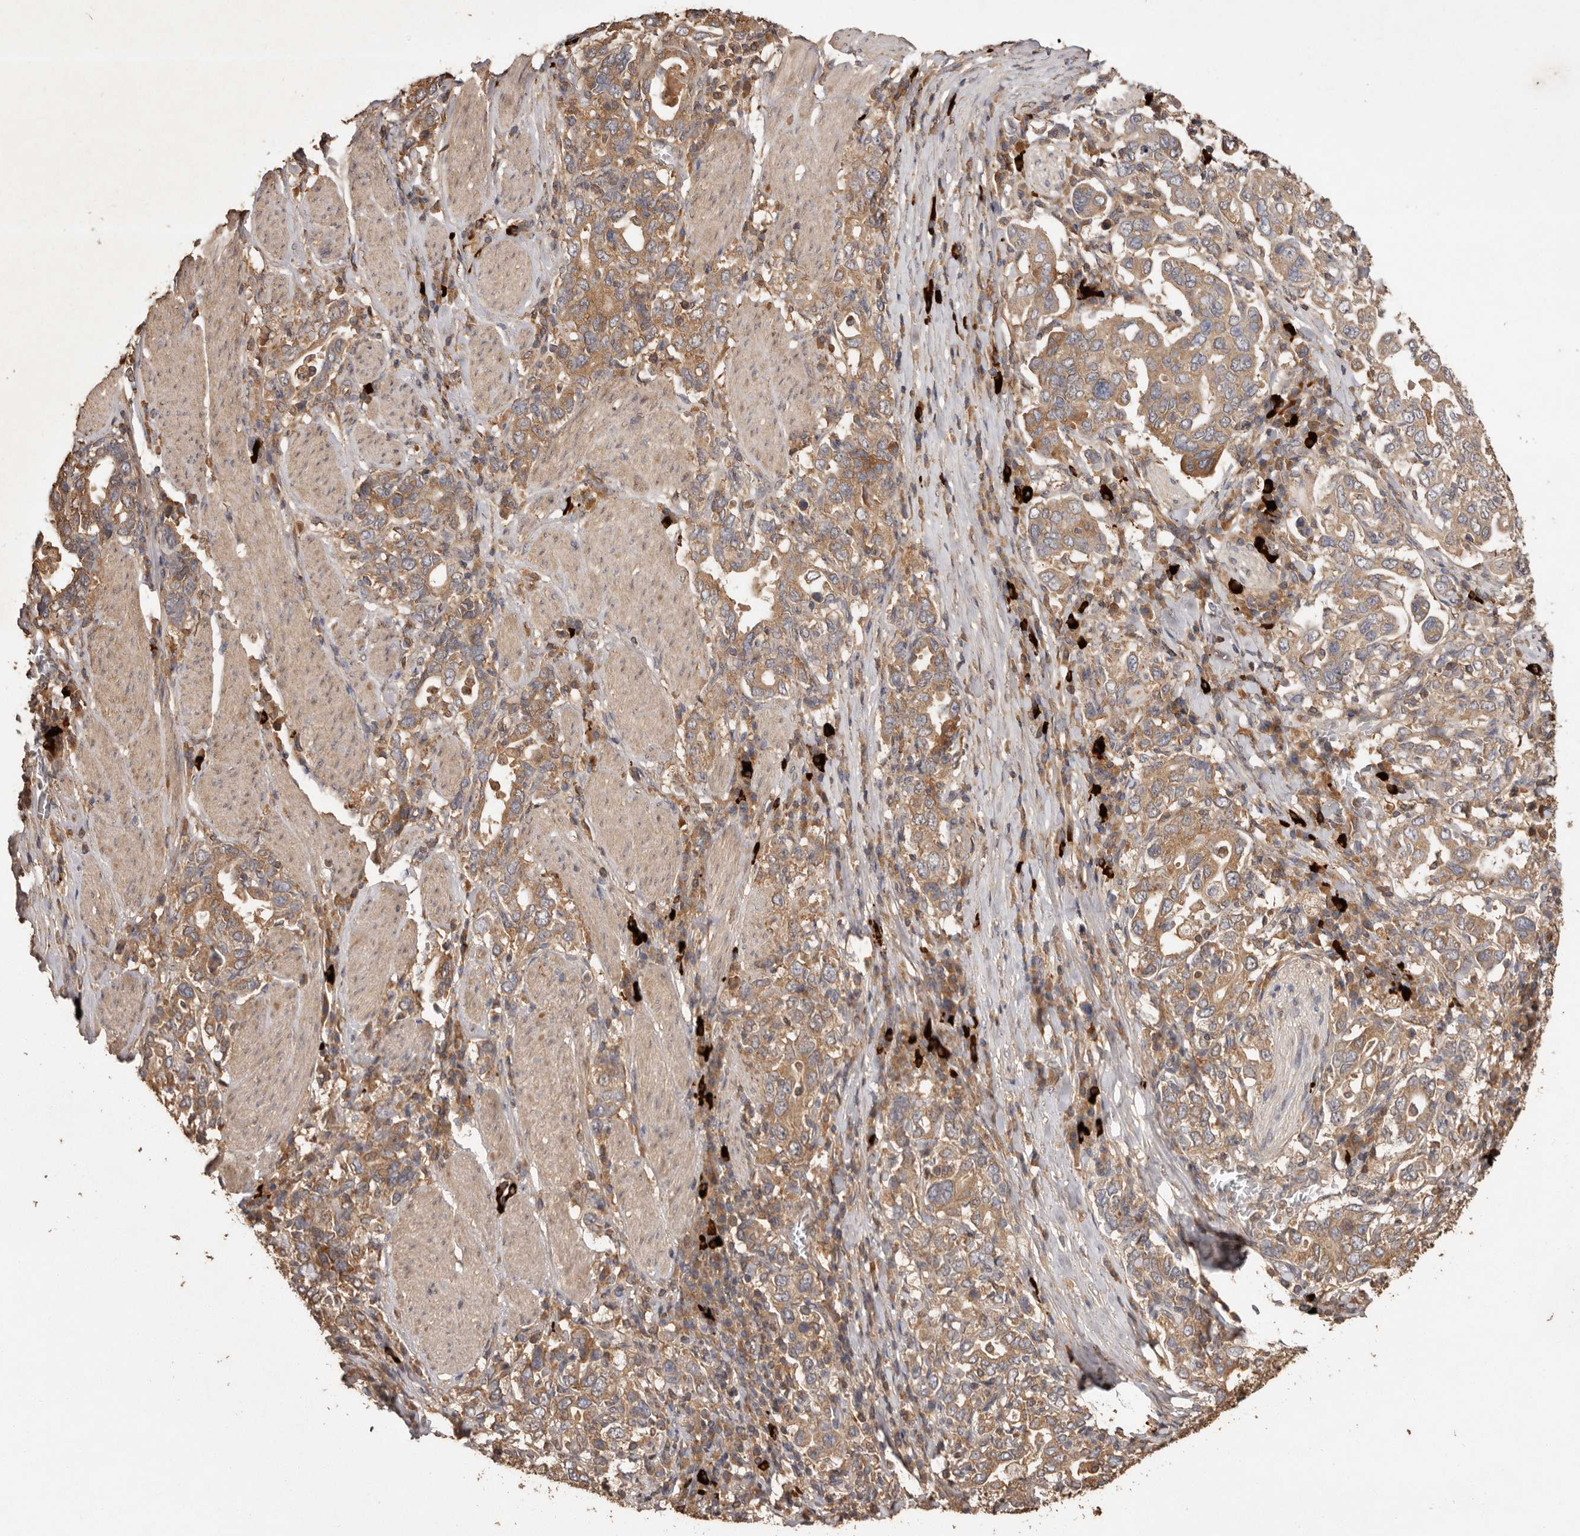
{"staining": {"intensity": "moderate", "quantity": ">75%", "location": "cytoplasmic/membranous"}, "tissue": "stomach cancer", "cell_type": "Tumor cells", "image_type": "cancer", "snomed": [{"axis": "morphology", "description": "Adenocarcinoma, NOS"}, {"axis": "topography", "description": "Stomach, upper"}], "caption": "Immunohistochemistry micrograph of human adenocarcinoma (stomach) stained for a protein (brown), which demonstrates medium levels of moderate cytoplasmic/membranous expression in about >75% of tumor cells.", "gene": "RWDD1", "patient": {"sex": "male", "age": 62}}